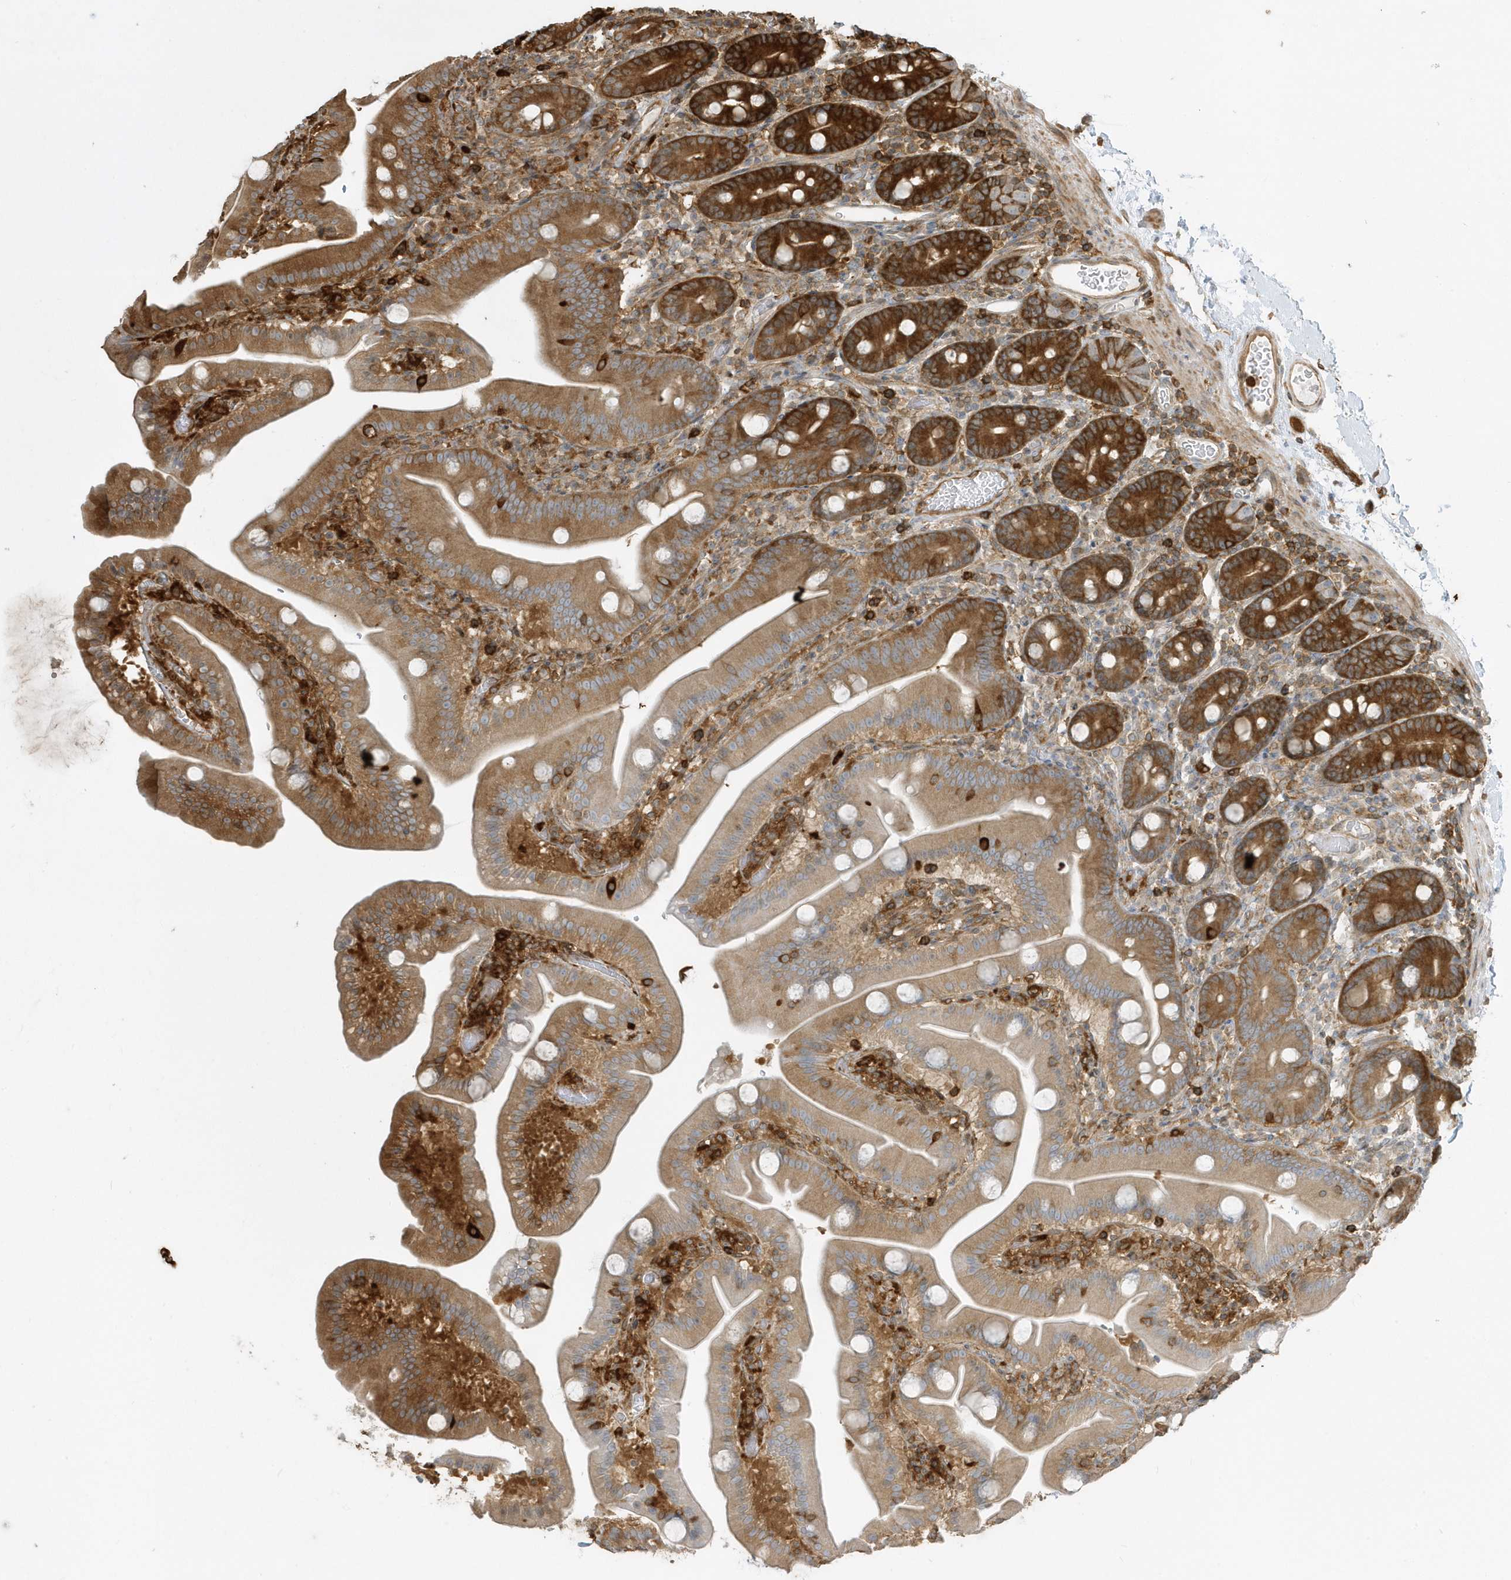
{"staining": {"intensity": "moderate", "quantity": ">75%", "location": "cytoplasmic/membranous"}, "tissue": "duodenum", "cell_type": "Glandular cells", "image_type": "normal", "snomed": [{"axis": "morphology", "description": "Normal tissue, NOS"}, {"axis": "topography", "description": "Duodenum"}], "caption": "A photomicrograph of duodenum stained for a protein reveals moderate cytoplasmic/membranous brown staining in glandular cells. (IHC, brightfield microscopy, high magnification).", "gene": "CLCN6", "patient": {"sex": "male", "age": 55}}